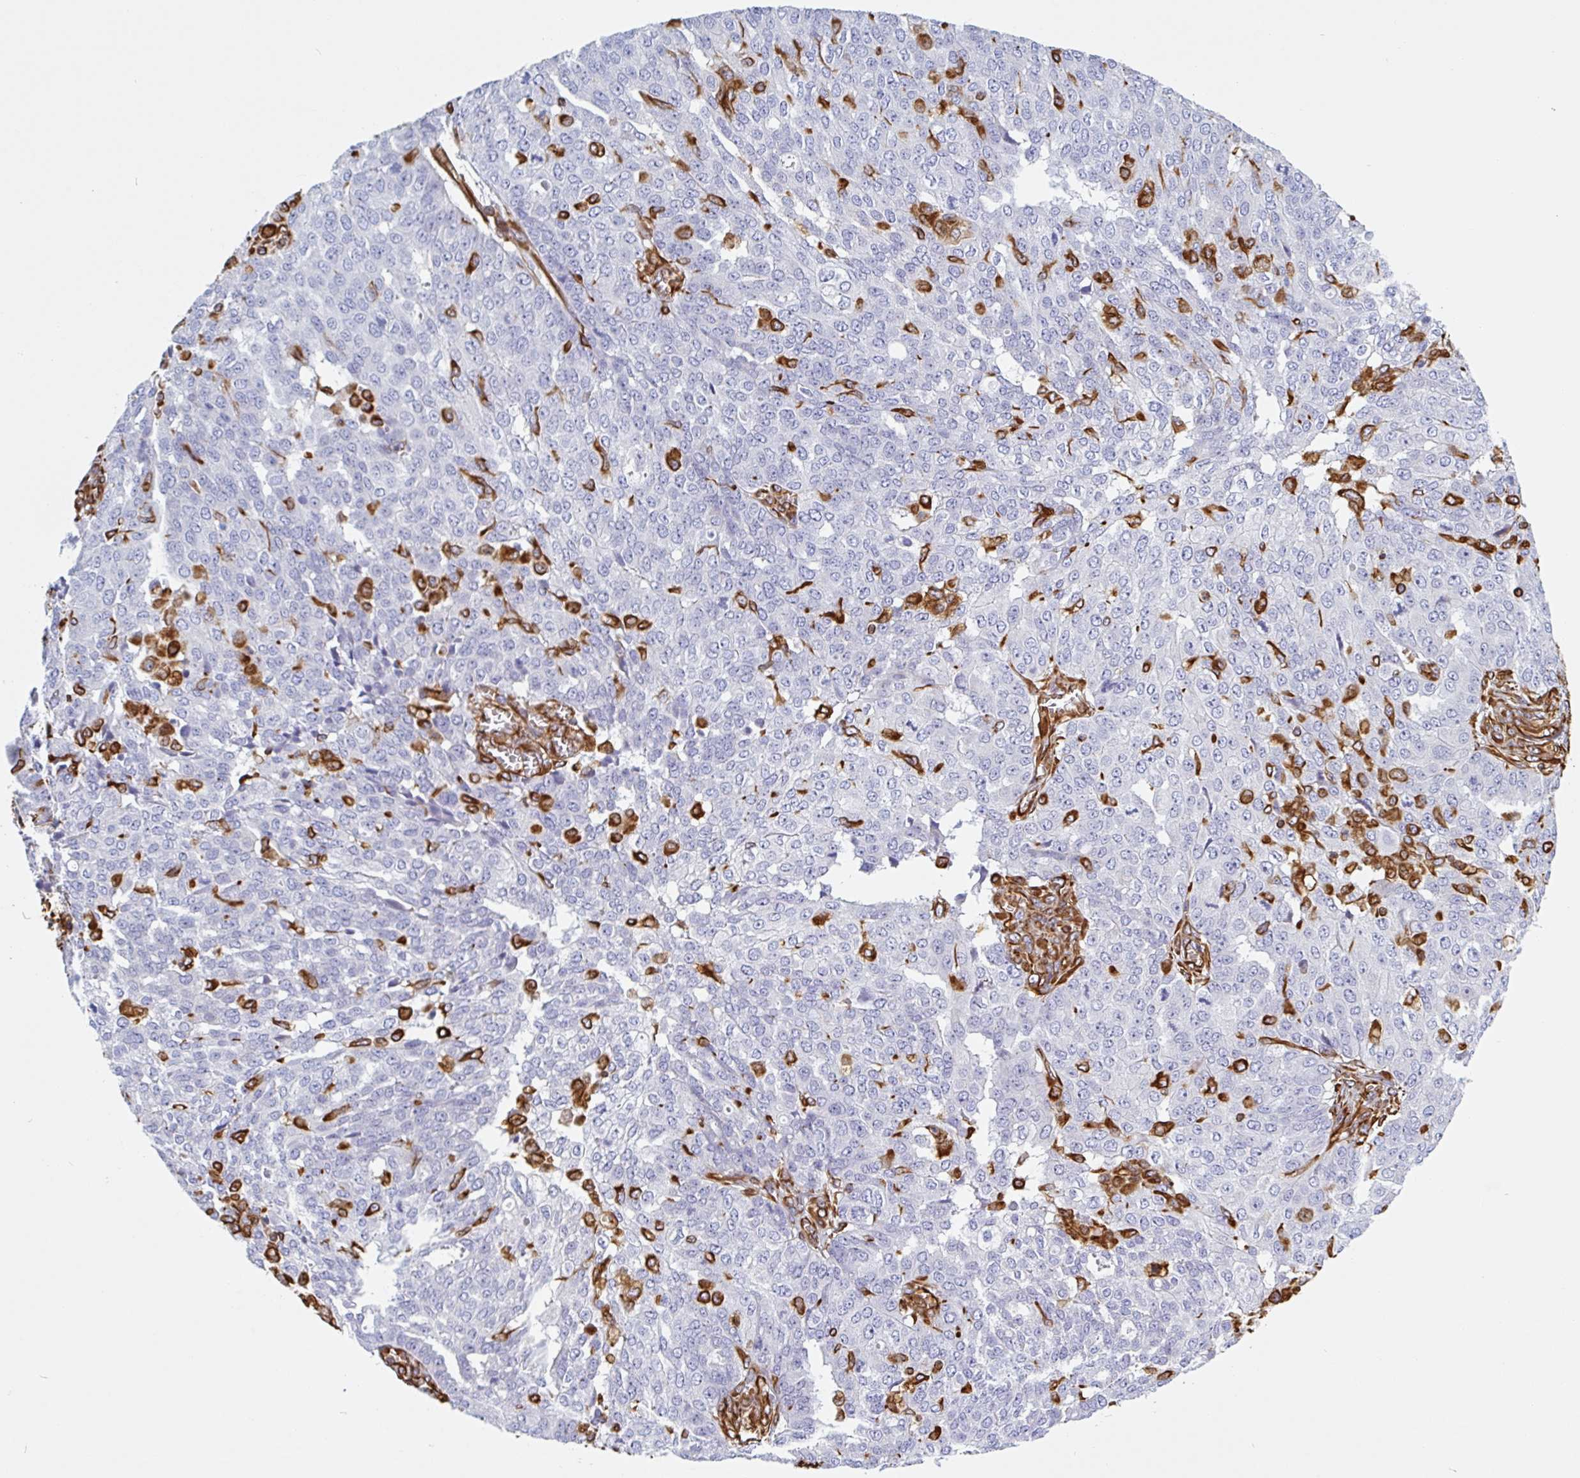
{"staining": {"intensity": "negative", "quantity": "none", "location": "none"}, "tissue": "ovarian cancer", "cell_type": "Tumor cells", "image_type": "cancer", "snomed": [{"axis": "morphology", "description": "Cystadenocarcinoma, serous, NOS"}, {"axis": "topography", "description": "Soft tissue"}, {"axis": "topography", "description": "Ovary"}], "caption": "The histopathology image reveals no staining of tumor cells in ovarian cancer (serous cystadenocarcinoma).", "gene": "PPFIA1", "patient": {"sex": "female", "age": 57}}